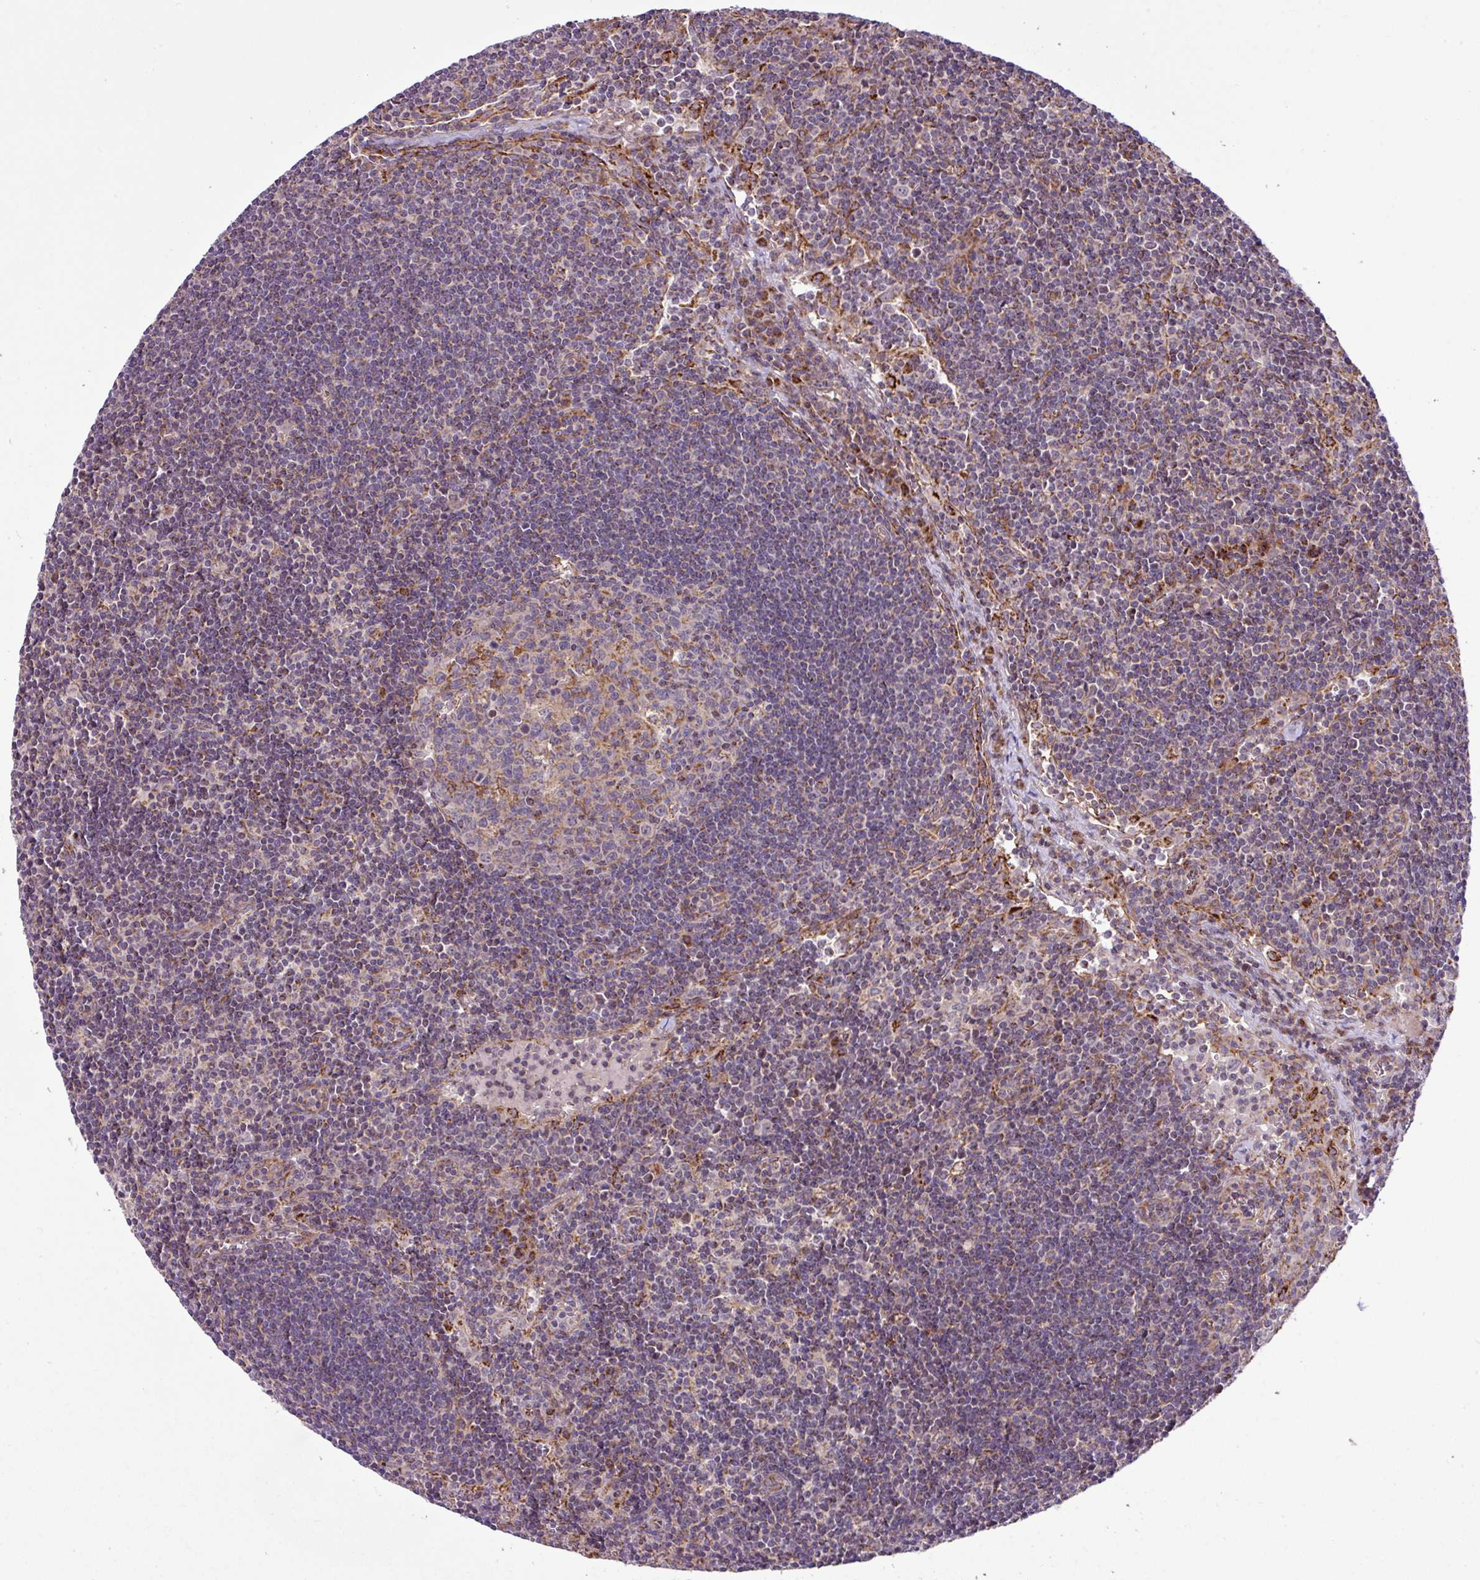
{"staining": {"intensity": "moderate", "quantity": "<25%", "location": "cytoplasmic/membranous"}, "tissue": "lymph node", "cell_type": "Germinal center cells", "image_type": "normal", "snomed": [{"axis": "morphology", "description": "Normal tissue, NOS"}, {"axis": "topography", "description": "Lymph node"}], "caption": "The photomicrograph displays staining of benign lymph node, revealing moderate cytoplasmic/membranous protein positivity (brown color) within germinal center cells. The staining is performed using DAB (3,3'-diaminobenzidine) brown chromogen to label protein expression. The nuclei are counter-stained blue using hematoxylin.", "gene": "ZNF569", "patient": {"sex": "female", "age": 29}}